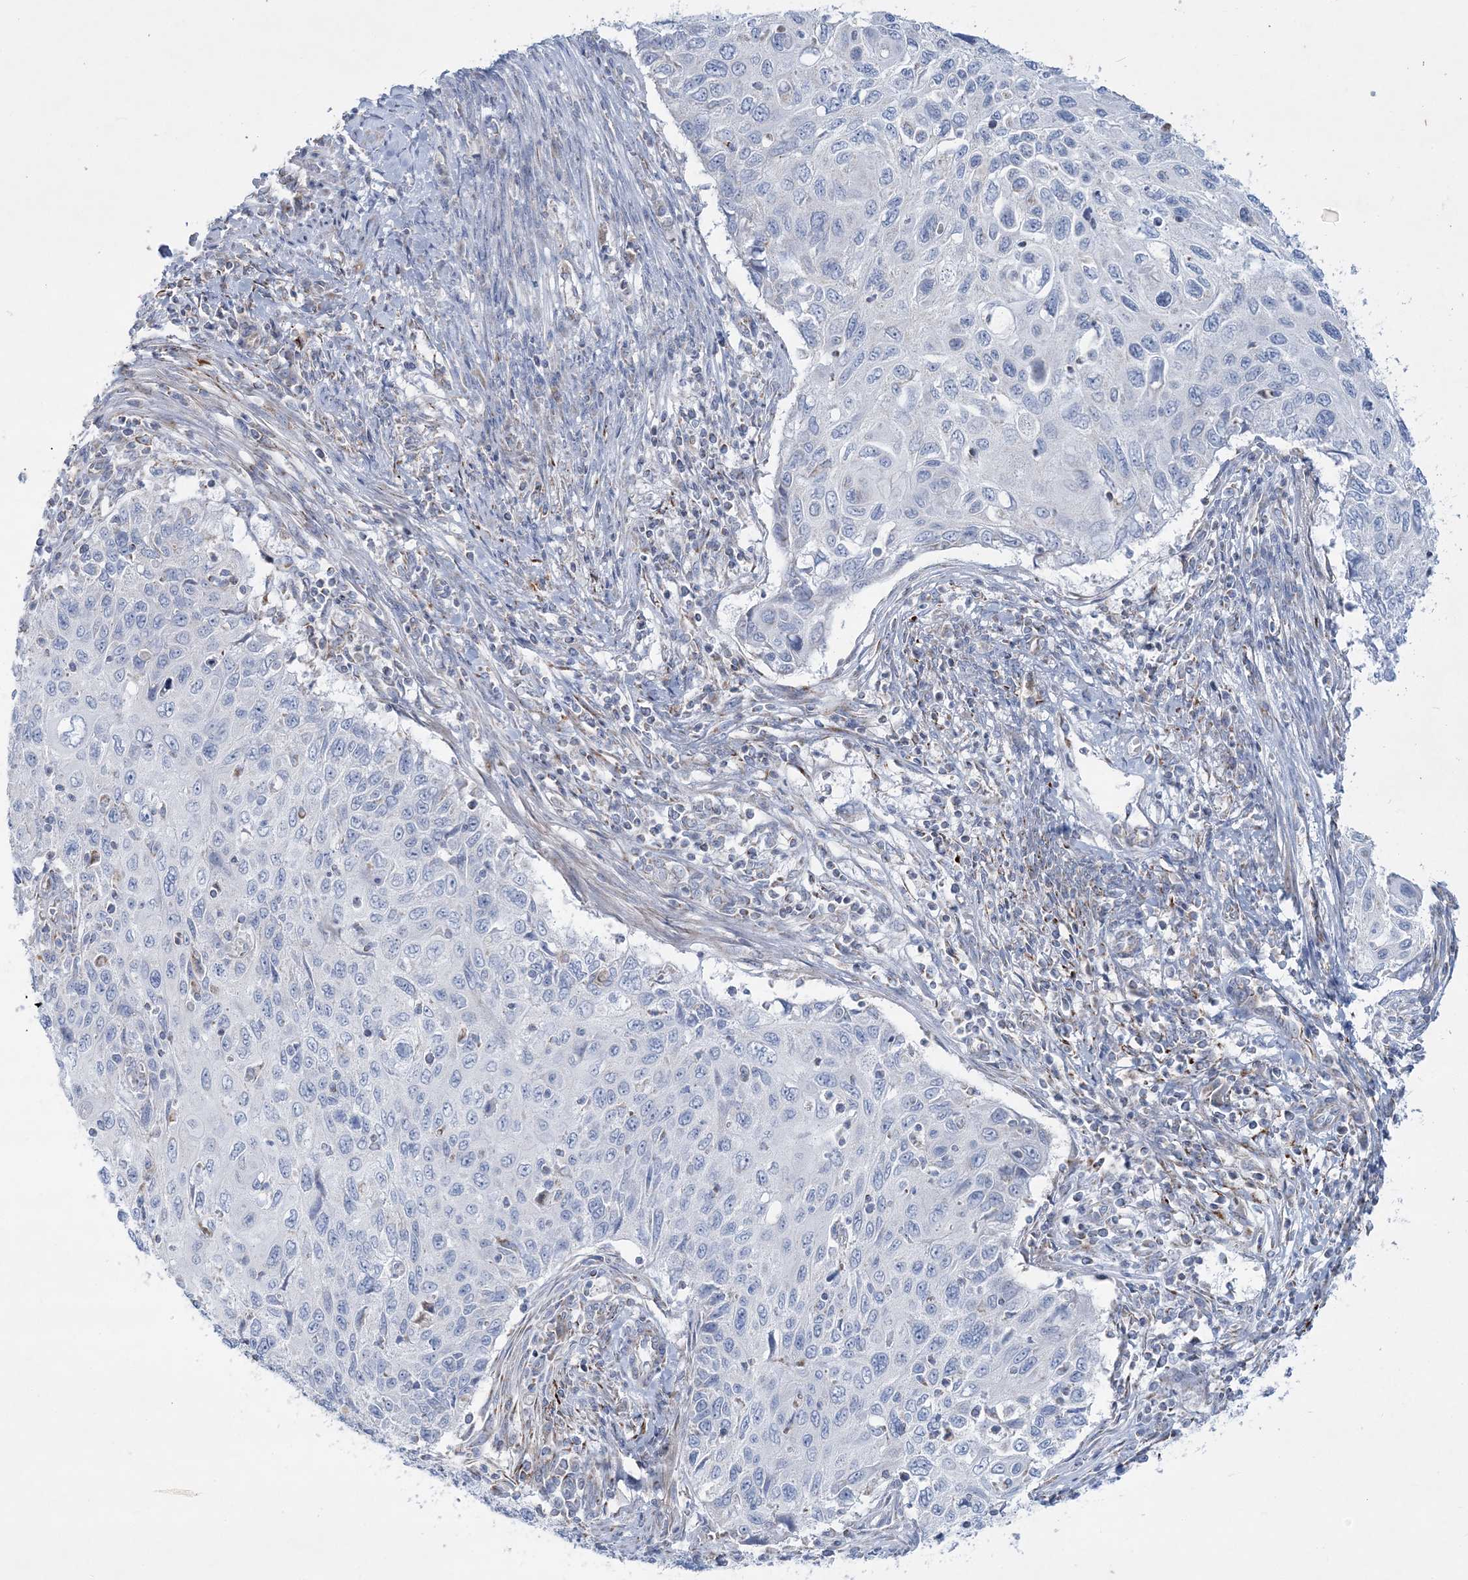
{"staining": {"intensity": "negative", "quantity": "none", "location": "none"}, "tissue": "cervical cancer", "cell_type": "Tumor cells", "image_type": "cancer", "snomed": [{"axis": "morphology", "description": "Squamous cell carcinoma, NOS"}, {"axis": "topography", "description": "Cervix"}], "caption": "High magnification brightfield microscopy of cervical squamous cell carcinoma stained with DAB (brown) and counterstained with hematoxylin (blue): tumor cells show no significant expression.", "gene": "TBC1D7", "patient": {"sex": "female", "age": 70}}